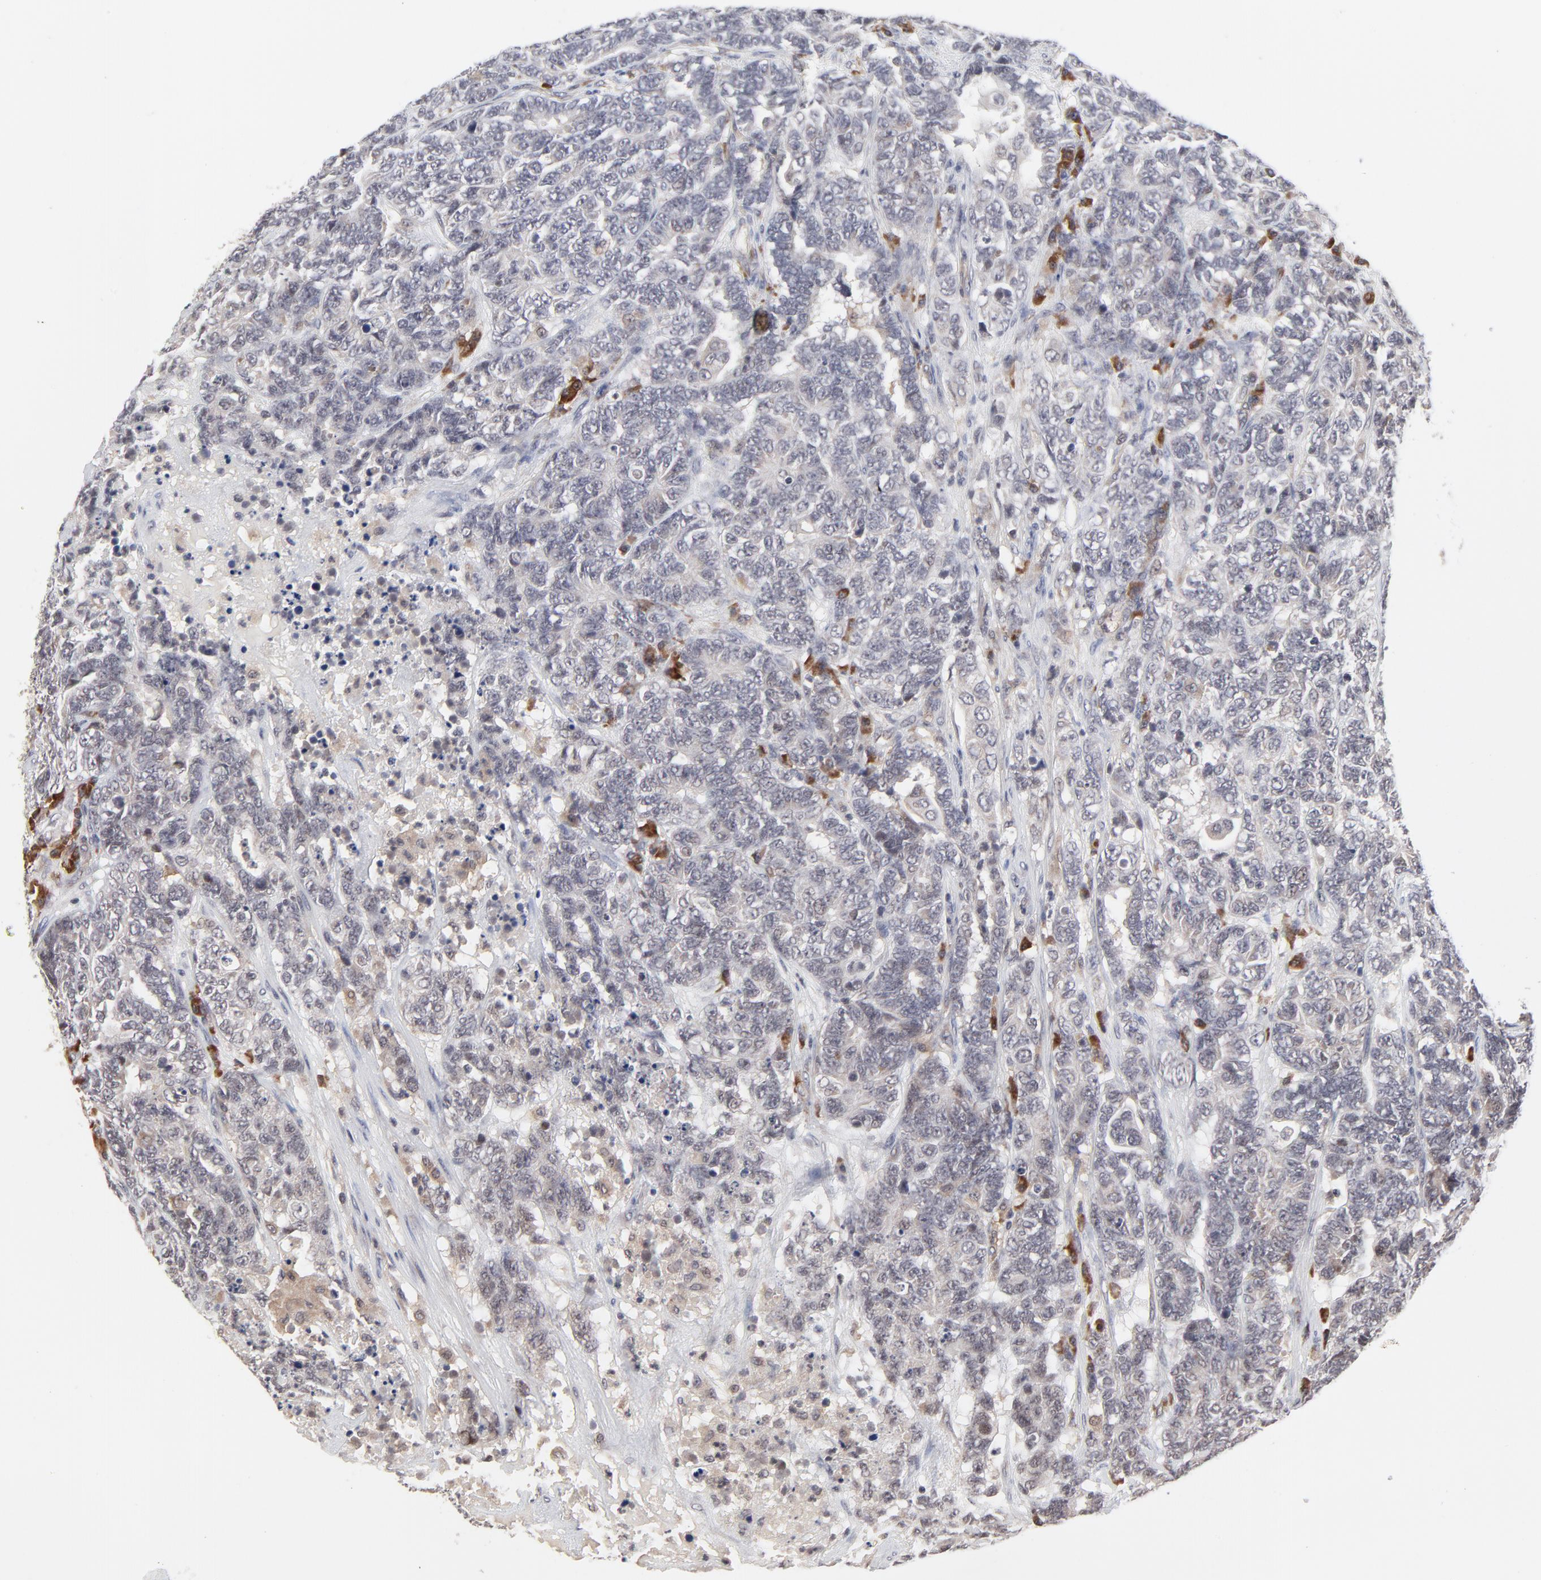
{"staining": {"intensity": "negative", "quantity": "none", "location": "none"}, "tissue": "testis cancer", "cell_type": "Tumor cells", "image_type": "cancer", "snomed": [{"axis": "morphology", "description": "Carcinoma, Embryonal, NOS"}, {"axis": "topography", "description": "Testis"}], "caption": "There is no significant staining in tumor cells of testis cancer. Nuclei are stained in blue.", "gene": "CASP10", "patient": {"sex": "male", "age": 26}}